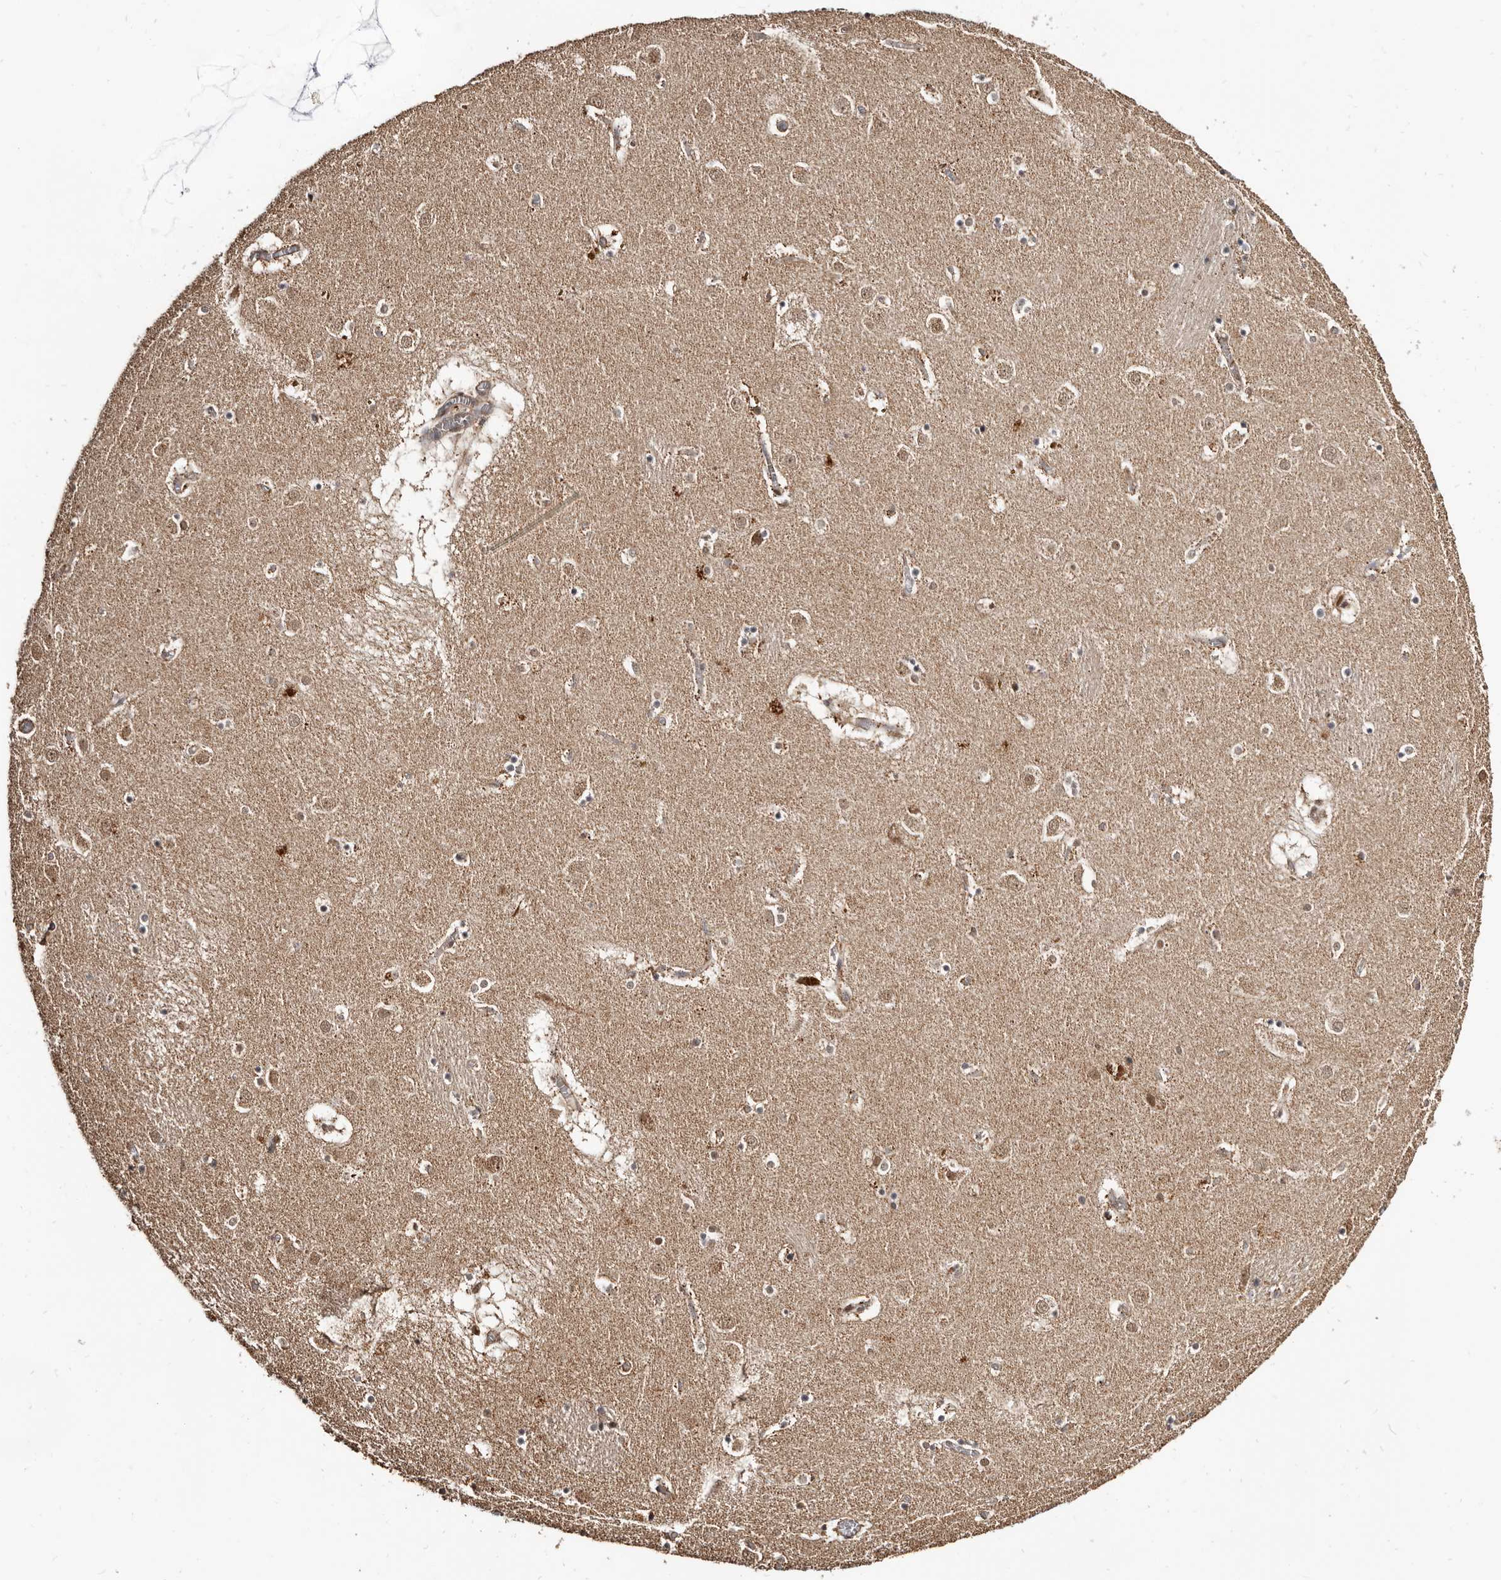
{"staining": {"intensity": "moderate", "quantity": "25%-75%", "location": "cytoplasmic/membranous,nuclear"}, "tissue": "caudate", "cell_type": "Glial cells", "image_type": "normal", "snomed": [{"axis": "morphology", "description": "Normal tissue, NOS"}, {"axis": "topography", "description": "Lateral ventricle wall"}], "caption": "Protein expression analysis of unremarkable caudate exhibits moderate cytoplasmic/membranous,nuclear positivity in about 25%-75% of glial cells.", "gene": "AKAP7", "patient": {"sex": "male", "age": 70}}